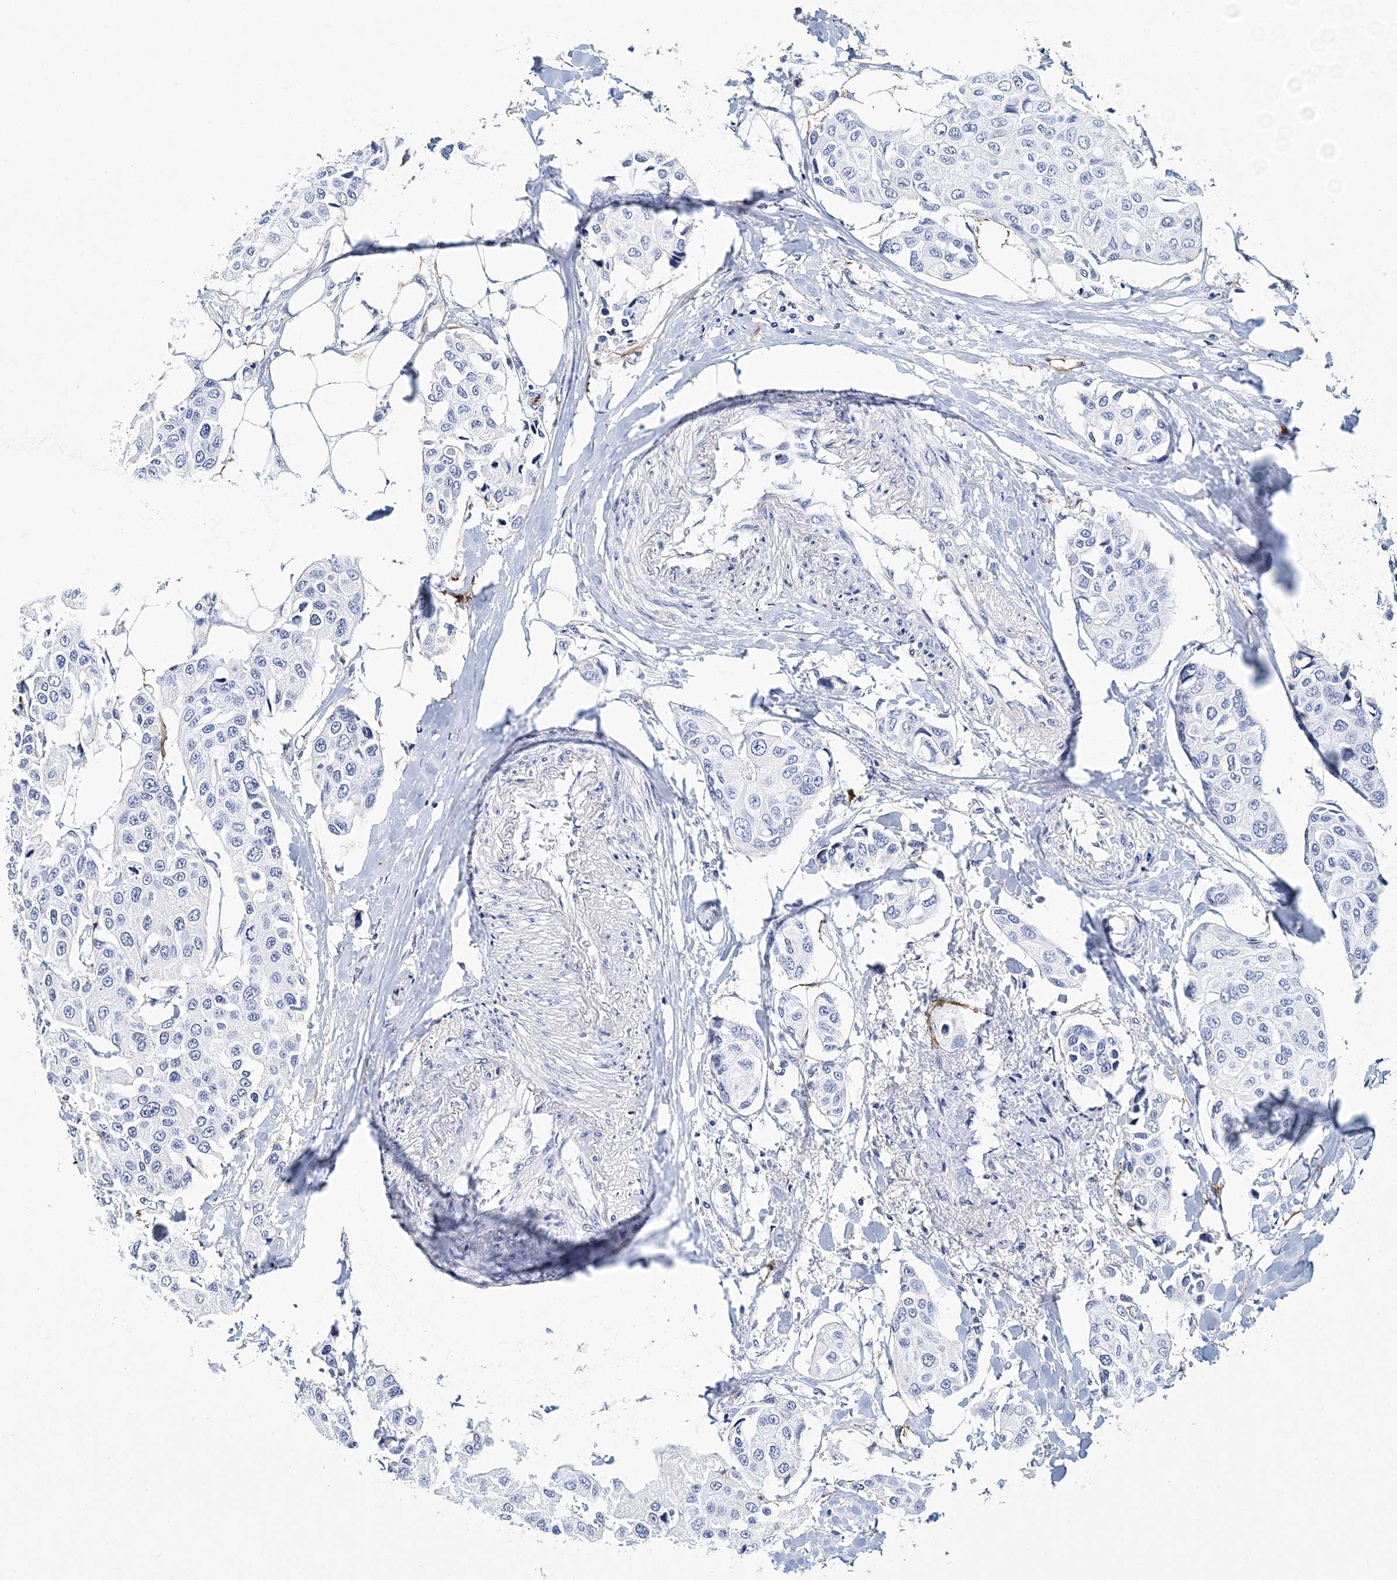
{"staining": {"intensity": "negative", "quantity": "none", "location": "none"}, "tissue": "breast cancer", "cell_type": "Tumor cells", "image_type": "cancer", "snomed": [{"axis": "morphology", "description": "Duct carcinoma"}, {"axis": "topography", "description": "Breast"}], "caption": "Tumor cells are negative for protein expression in human intraductal carcinoma (breast).", "gene": "ITGA2B", "patient": {"sex": "female", "age": 80}}